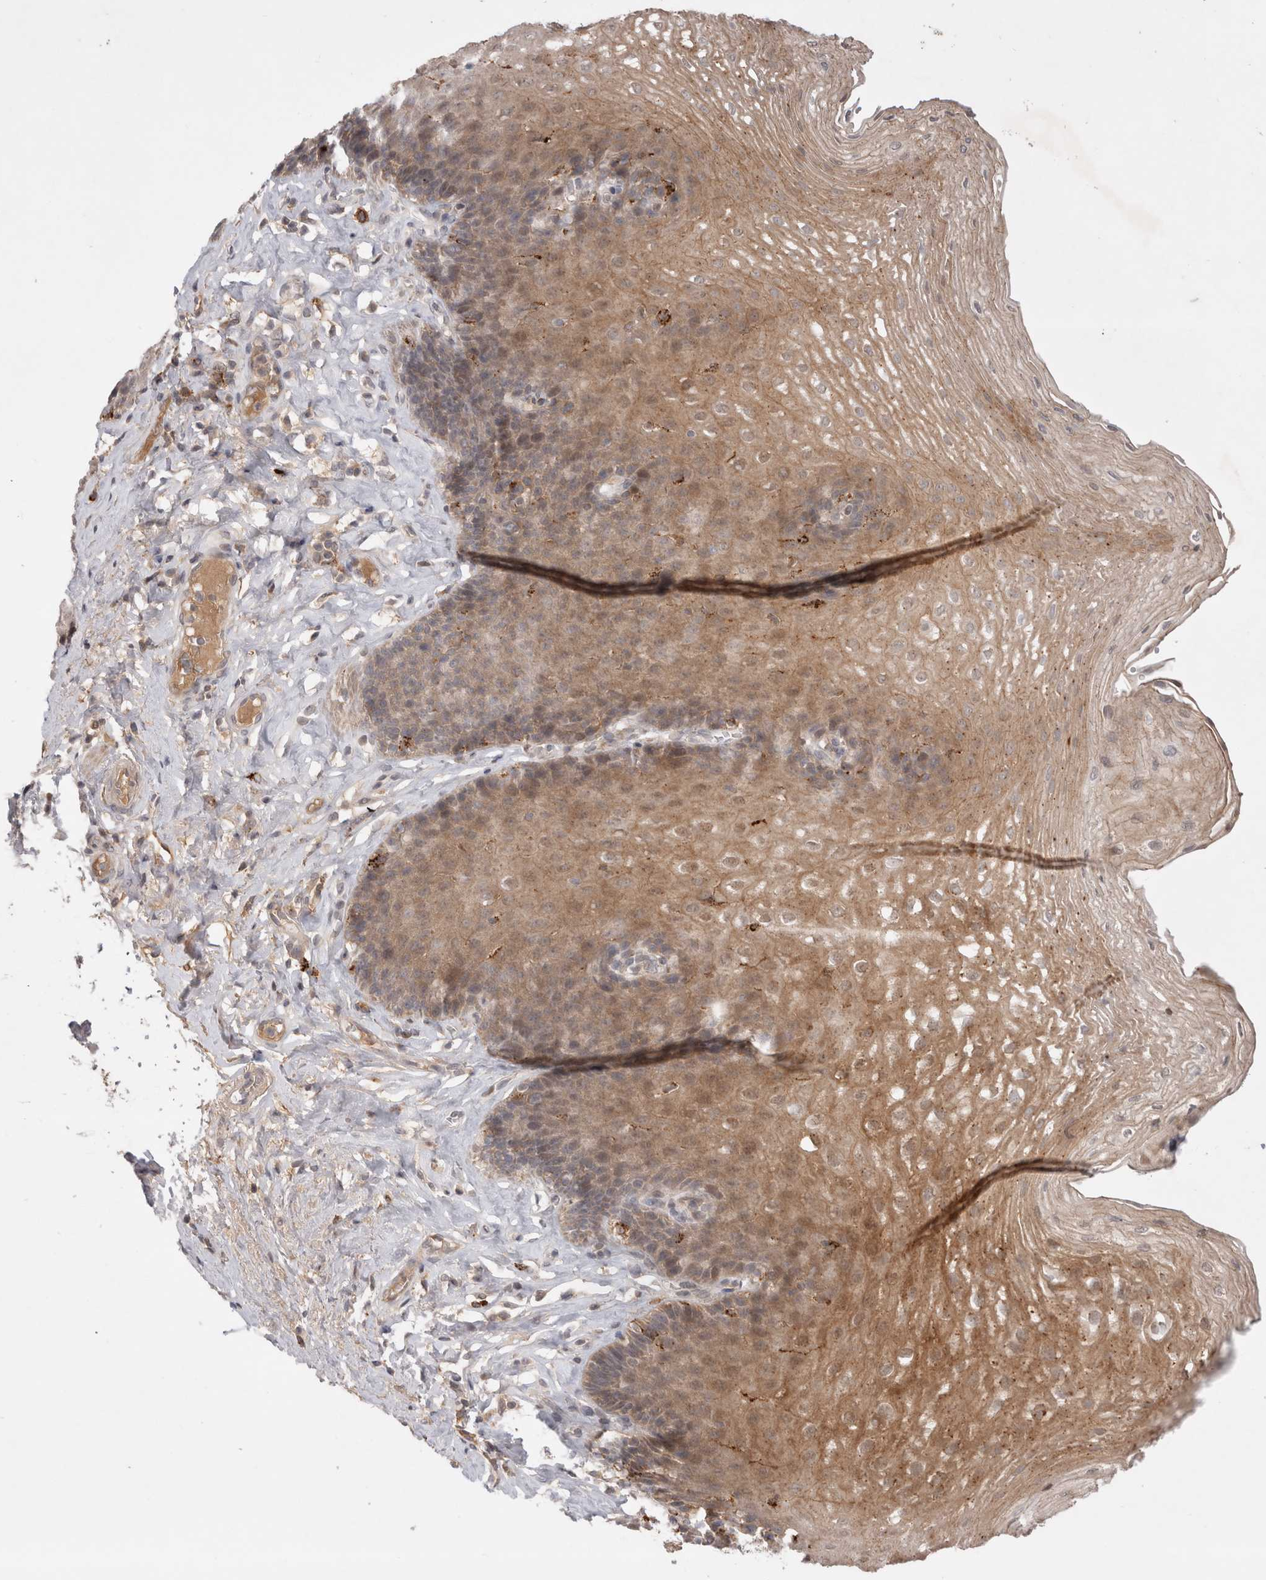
{"staining": {"intensity": "moderate", "quantity": "25%-75%", "location": "cytoplasmic/membranous,nuclear"}, "tissue": "esophagus", "cell_type": "Squamous epithelial cells", "image_type": "normal", "snomed": [{"axis": "morphology", "description": "Normal tissue, NOS"}, {"axis": "topography", "description": "Esophagus"}], "caption": "Protein staining of normal esophagus shows moderate cytoplasmic/membranous,nuclear positivity in about 25%-75% of squamous epithelial cells. Immunohistochemistry stains the protein of interest in brown and the nuclei are stained blue.", "gene": "PLEKHM1", "patient": {"sex": "female", "age": 66}}